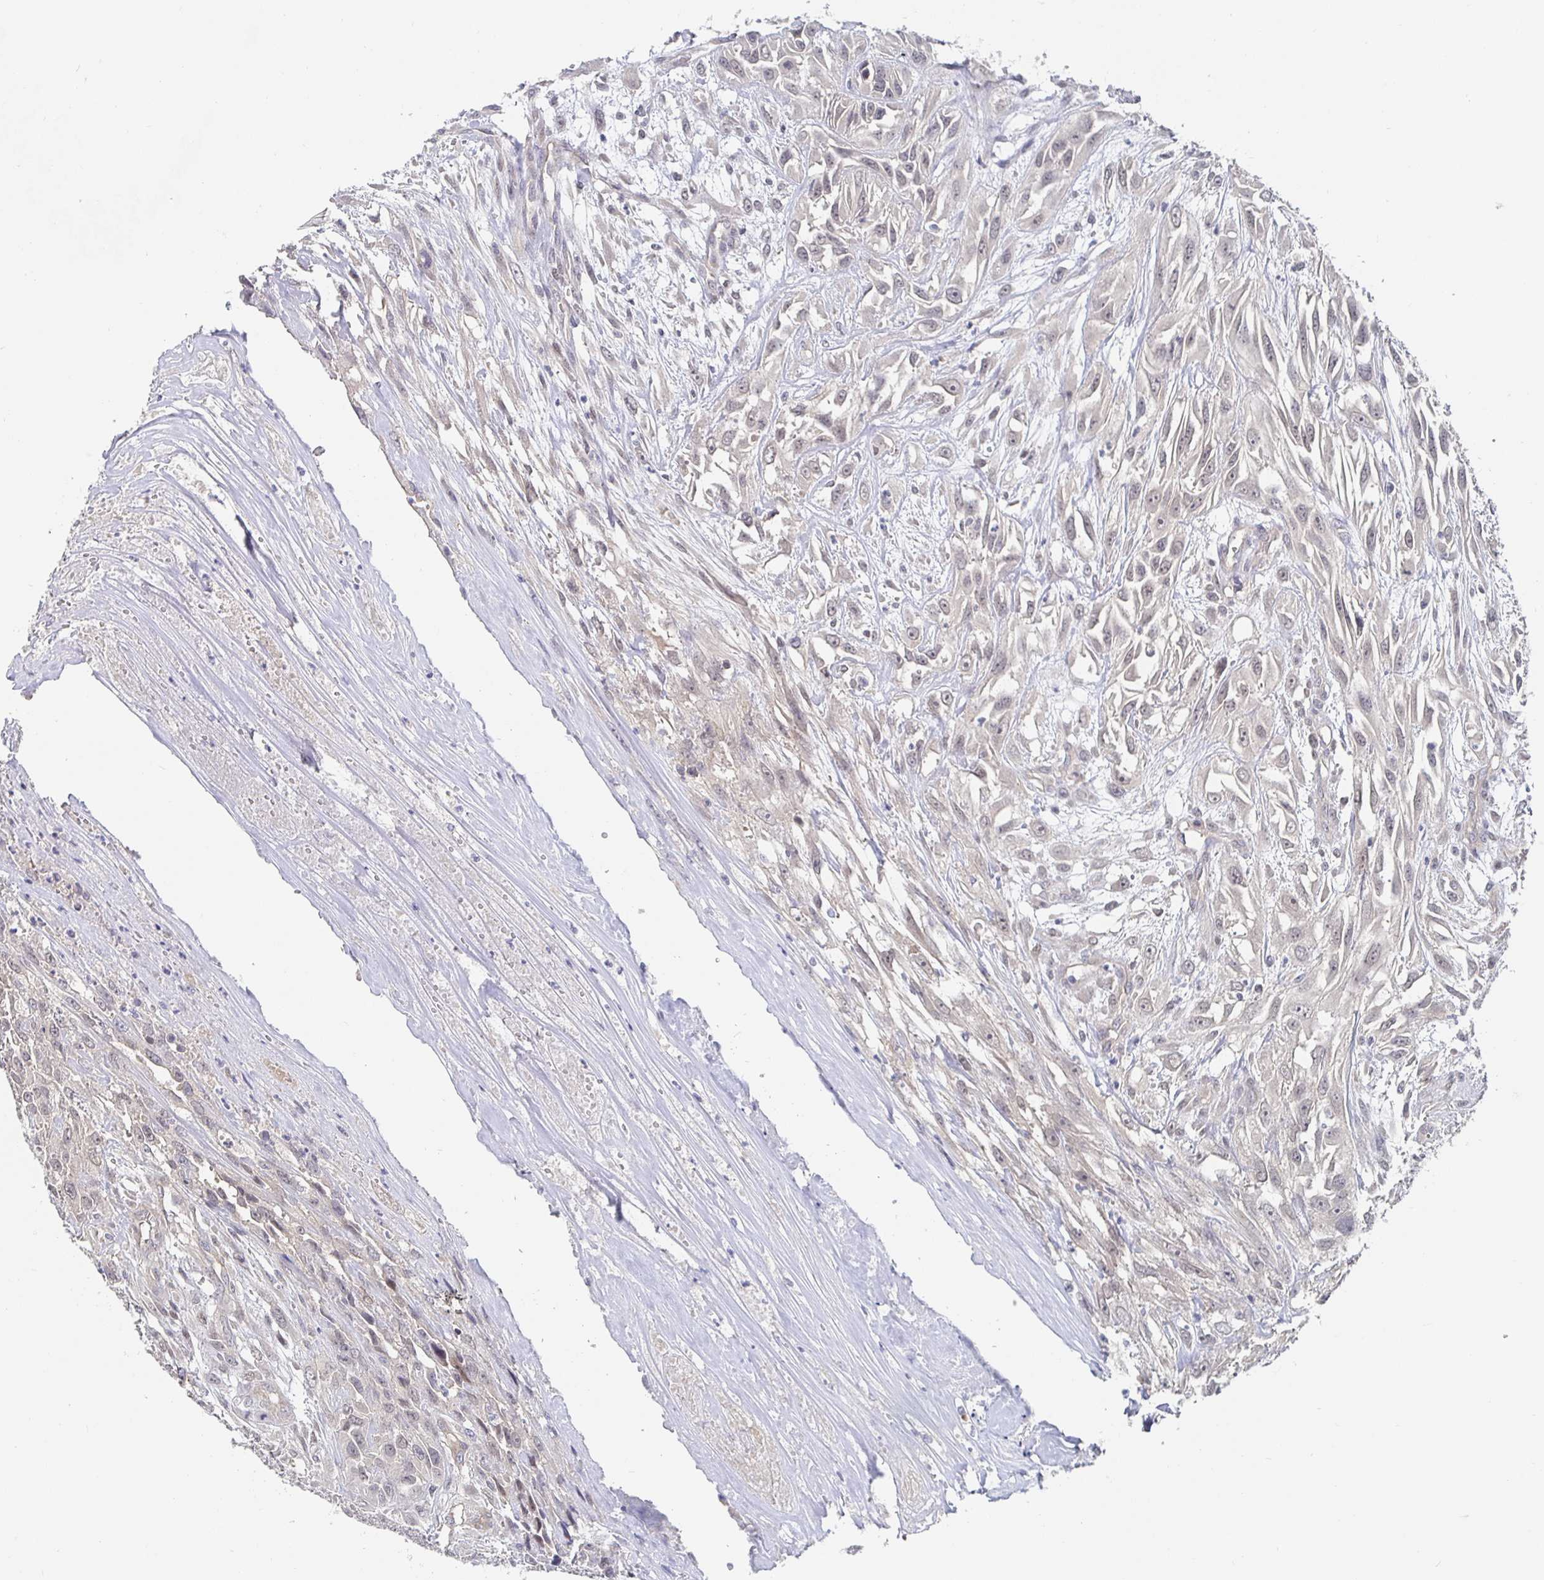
{"staining": {"intensity": "negative", "quantity": "none", "location": "none"}, "tissue": "urothelial cancer", "cell_type": "Tumor cells", "image_type": "cancer", "snomed": [{"axis": "morphology", "description": "Urothelial carcinoma, High grade"}, {"axis": "topography", "description": "Urinary bladder"}], "caption": "An immunohistochemistry histopathology image of urothelial cancer is shown. There is no staining in tumor cells of urothelial cancer. (DAB (3,3'-diaminobenzidine) immunohistochemistry visualized using brightfield microscopy, high magnification).", "gene": "MEIS1", "patient": {"sex": "male", "age": 67}}